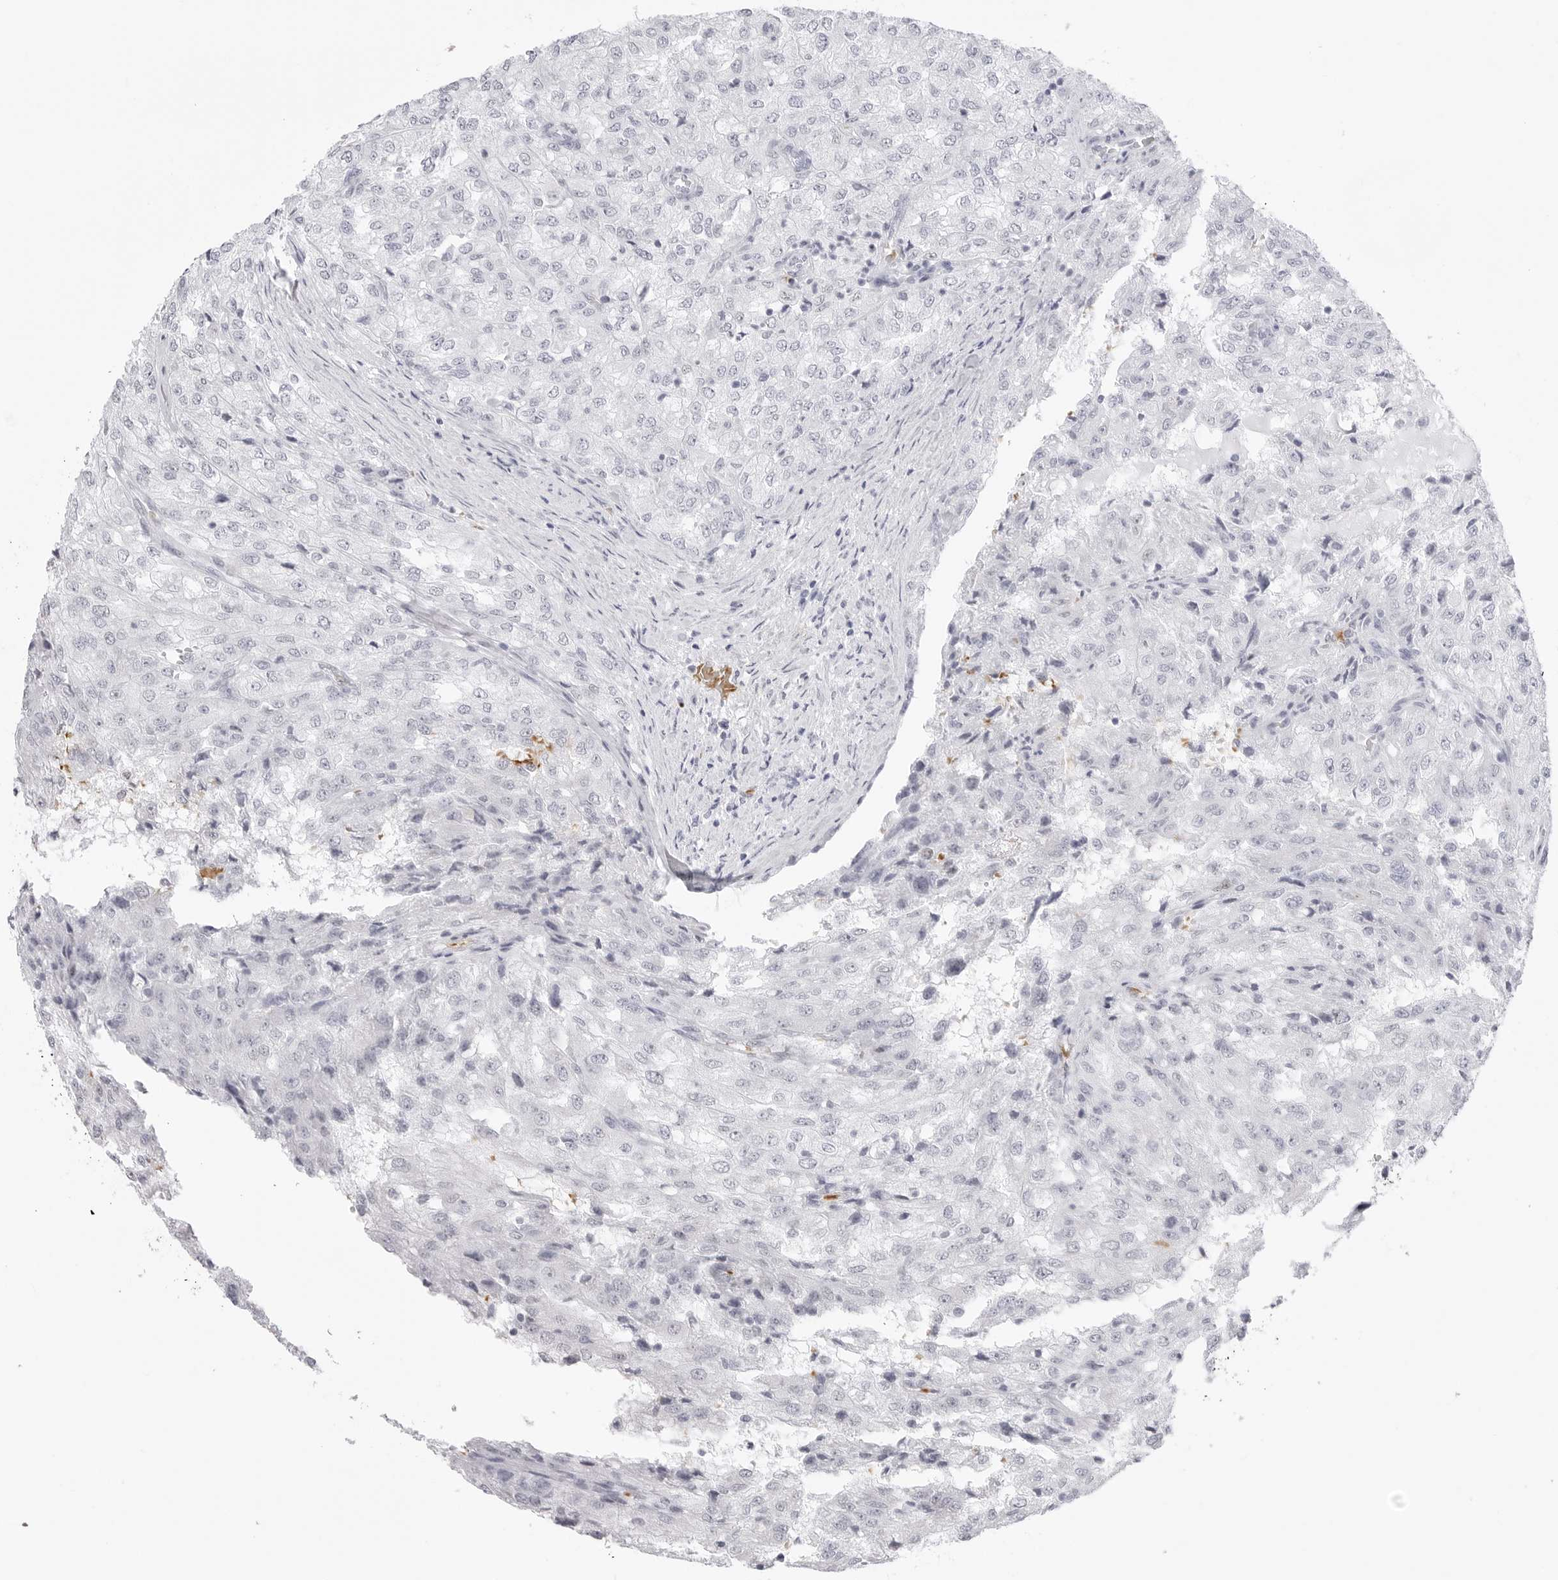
{"staining": {"intensity": "negative", "quantity": "none", "location": "none"}, "tissue": "renal cancer", "cell_type": "Tumor cells", "image_type": "cancer", "snomed": [{"axis": "morphology", "description": "Adenocarcinoma, NOS"}, {"axis": "topography", "description": "Kidney"}], "caption": "Tumor cells are negative for brown protein staining in renal cancer. (Stains: DAB immunohistochemistry (IHC) with hematoxylin counter stain, Microscopy: brightfield microscopy at high magnification).", "gene": "TSSK1B", "patient": {"sex": "female", "age": 54}}